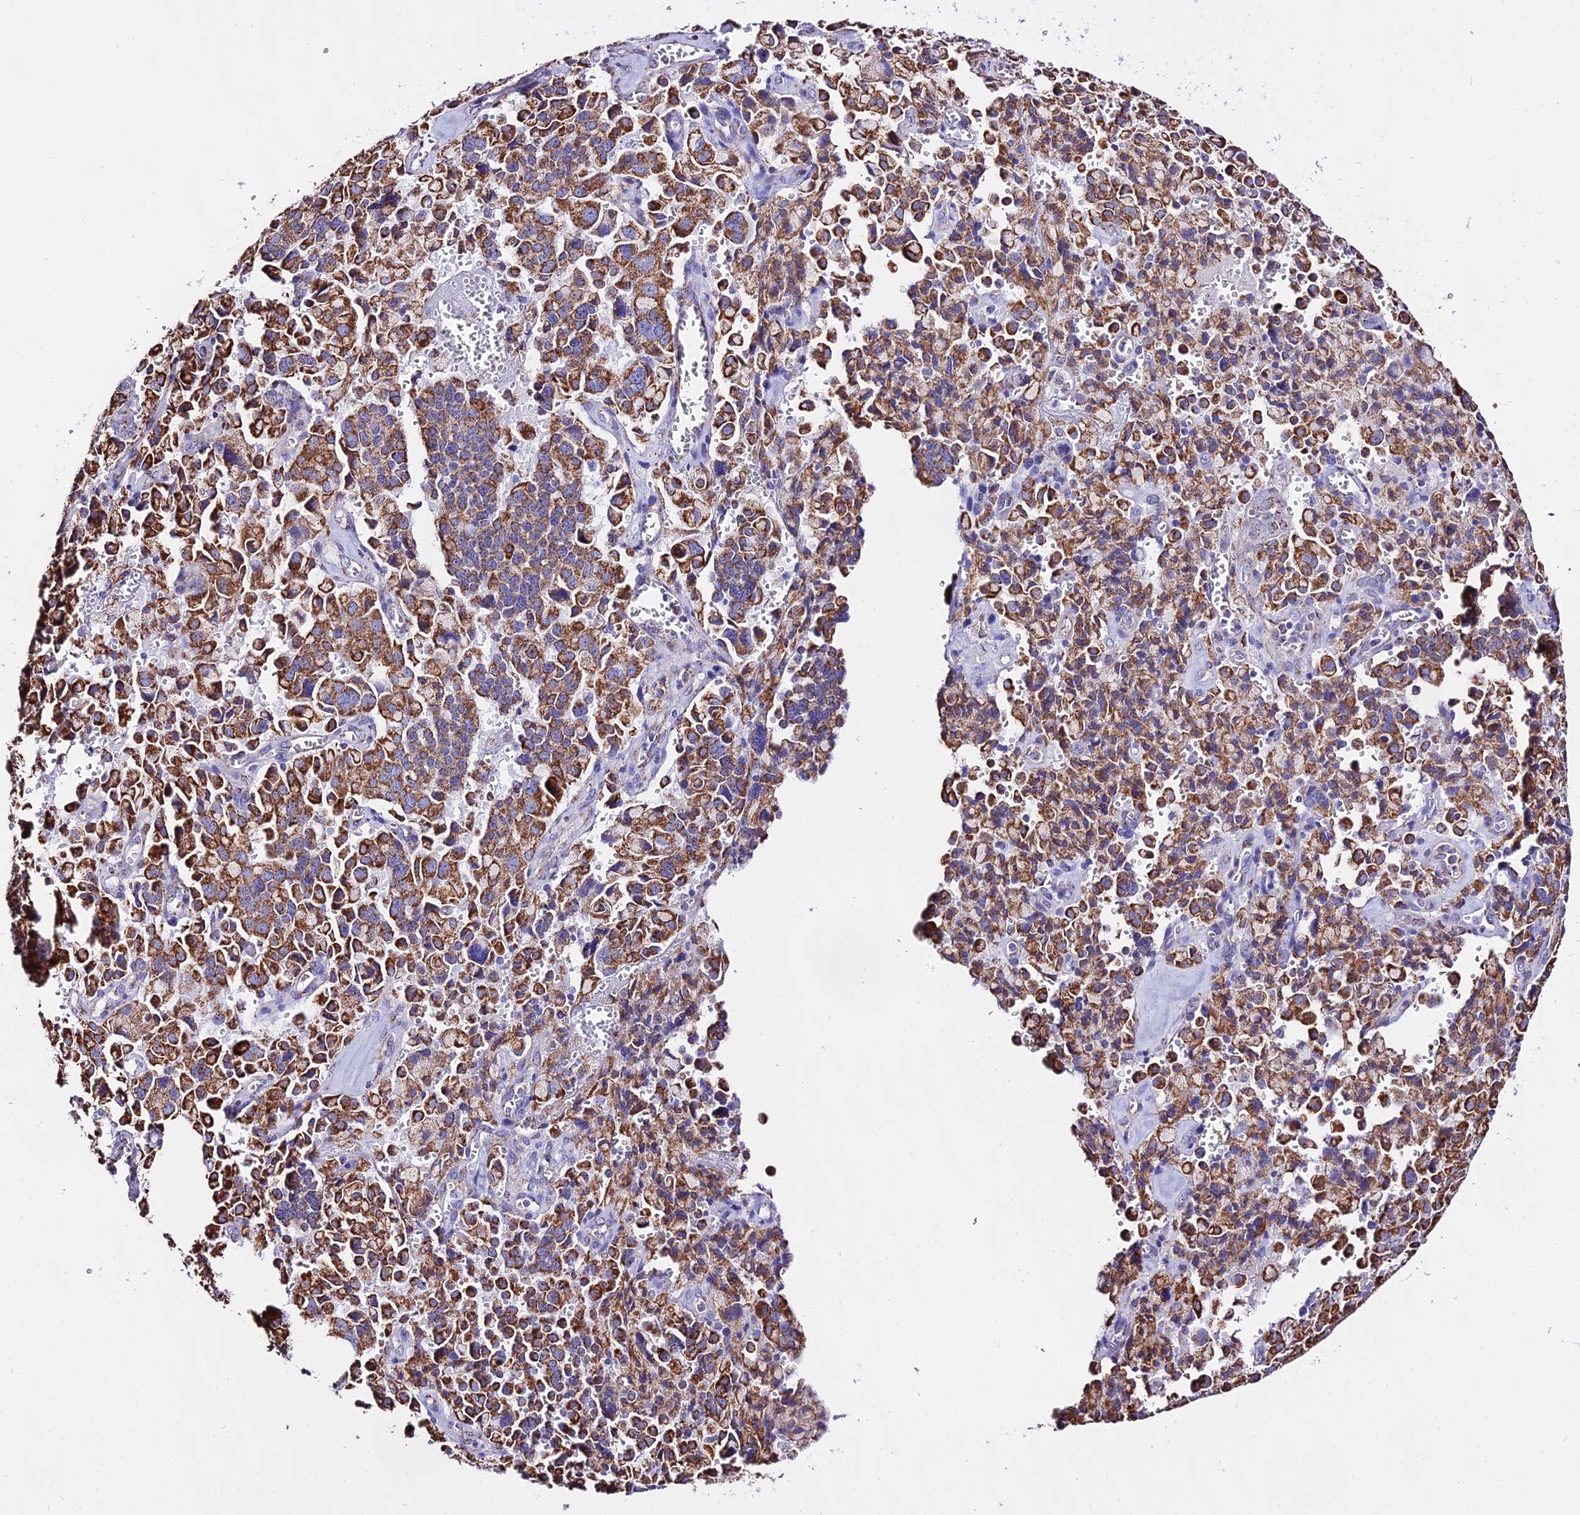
{"staining": {"intensity": "strong", "quantity": ">75%", "location": "cytoplasmic/membranous"}, "tissue": "pancreatic cancer", "cell_type": "Tumor cells", "image_type": "cancer", "snomed": [{"axis": "morphology", "description": "Adenocarcinoma, NOS"}, {"axis": "topography", "description": "Pancreas"}], "caption": "IHC histopathology image of neoplastic tissue: human pancreatic adenocarcinoma stained using IHC demonstrates high levels of strong protein expression localized specifically in the cytoplasmic/membranous of tumor cells, appearing as a cytoplasmic/membranous brown color.", "gene": "ATP5PD", "patient": {"sex": "male", "age": 65}}